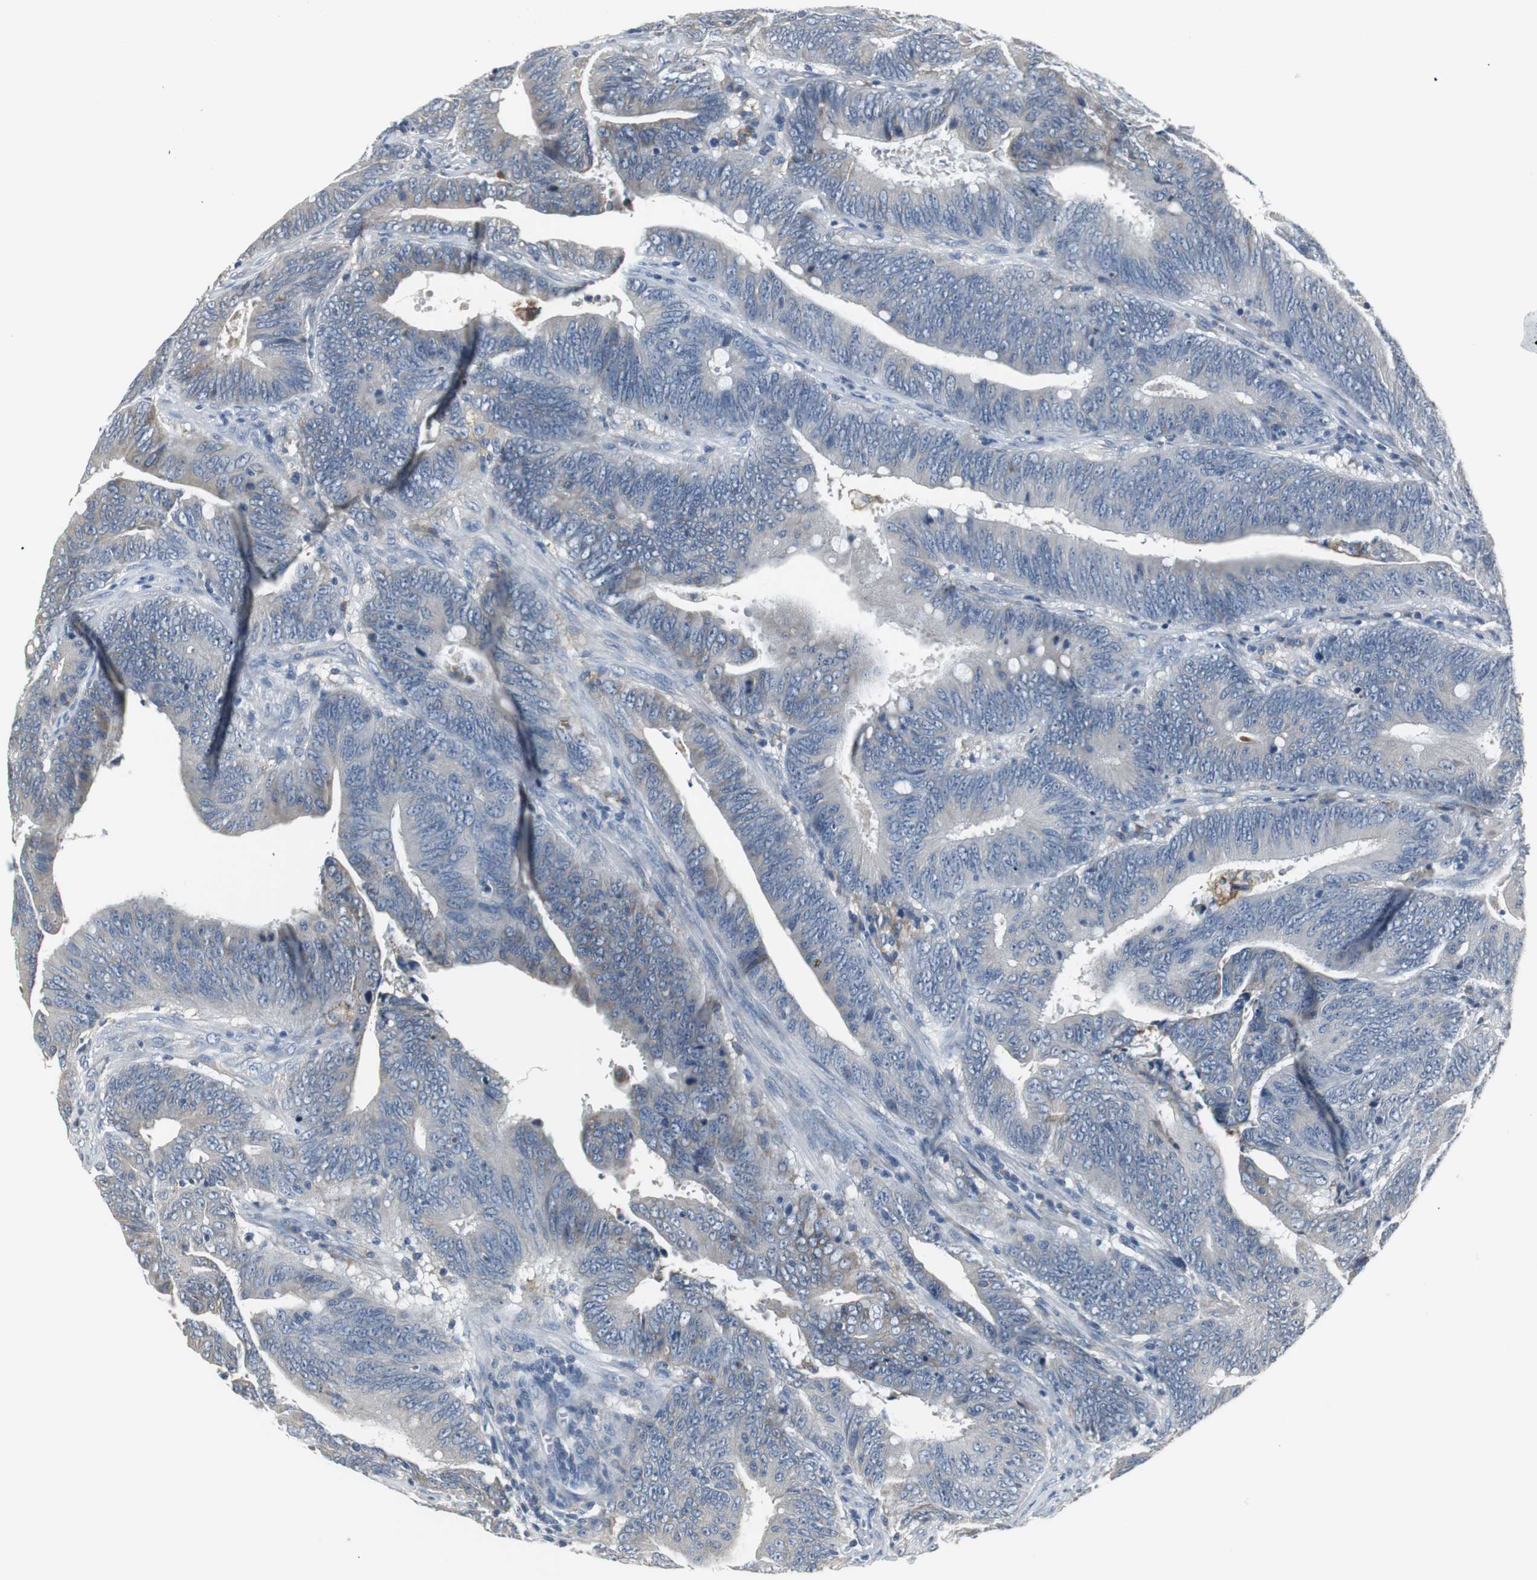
{"staining": {"intensity": "moderate", "quantity": "<25%", "location": "cytoplasmic/membranous"}, "tissue": "colorectal cancer", "cell_type": "Tumor cells", "image_type": "cancer", "snomed": [{"axis": "morphology", "description": "Adenocarcinoma, NOS"}, {"axis": "topography", "description": "Colon"}], "caption": "Protein staining displays moderate cytoplasmic/membranous positivity in about <25% of tumor cells in colorectal cancer (adenocarcinoma).", "gene": "SLC2A5", "patient": {"sex": "male", "age": 45}}